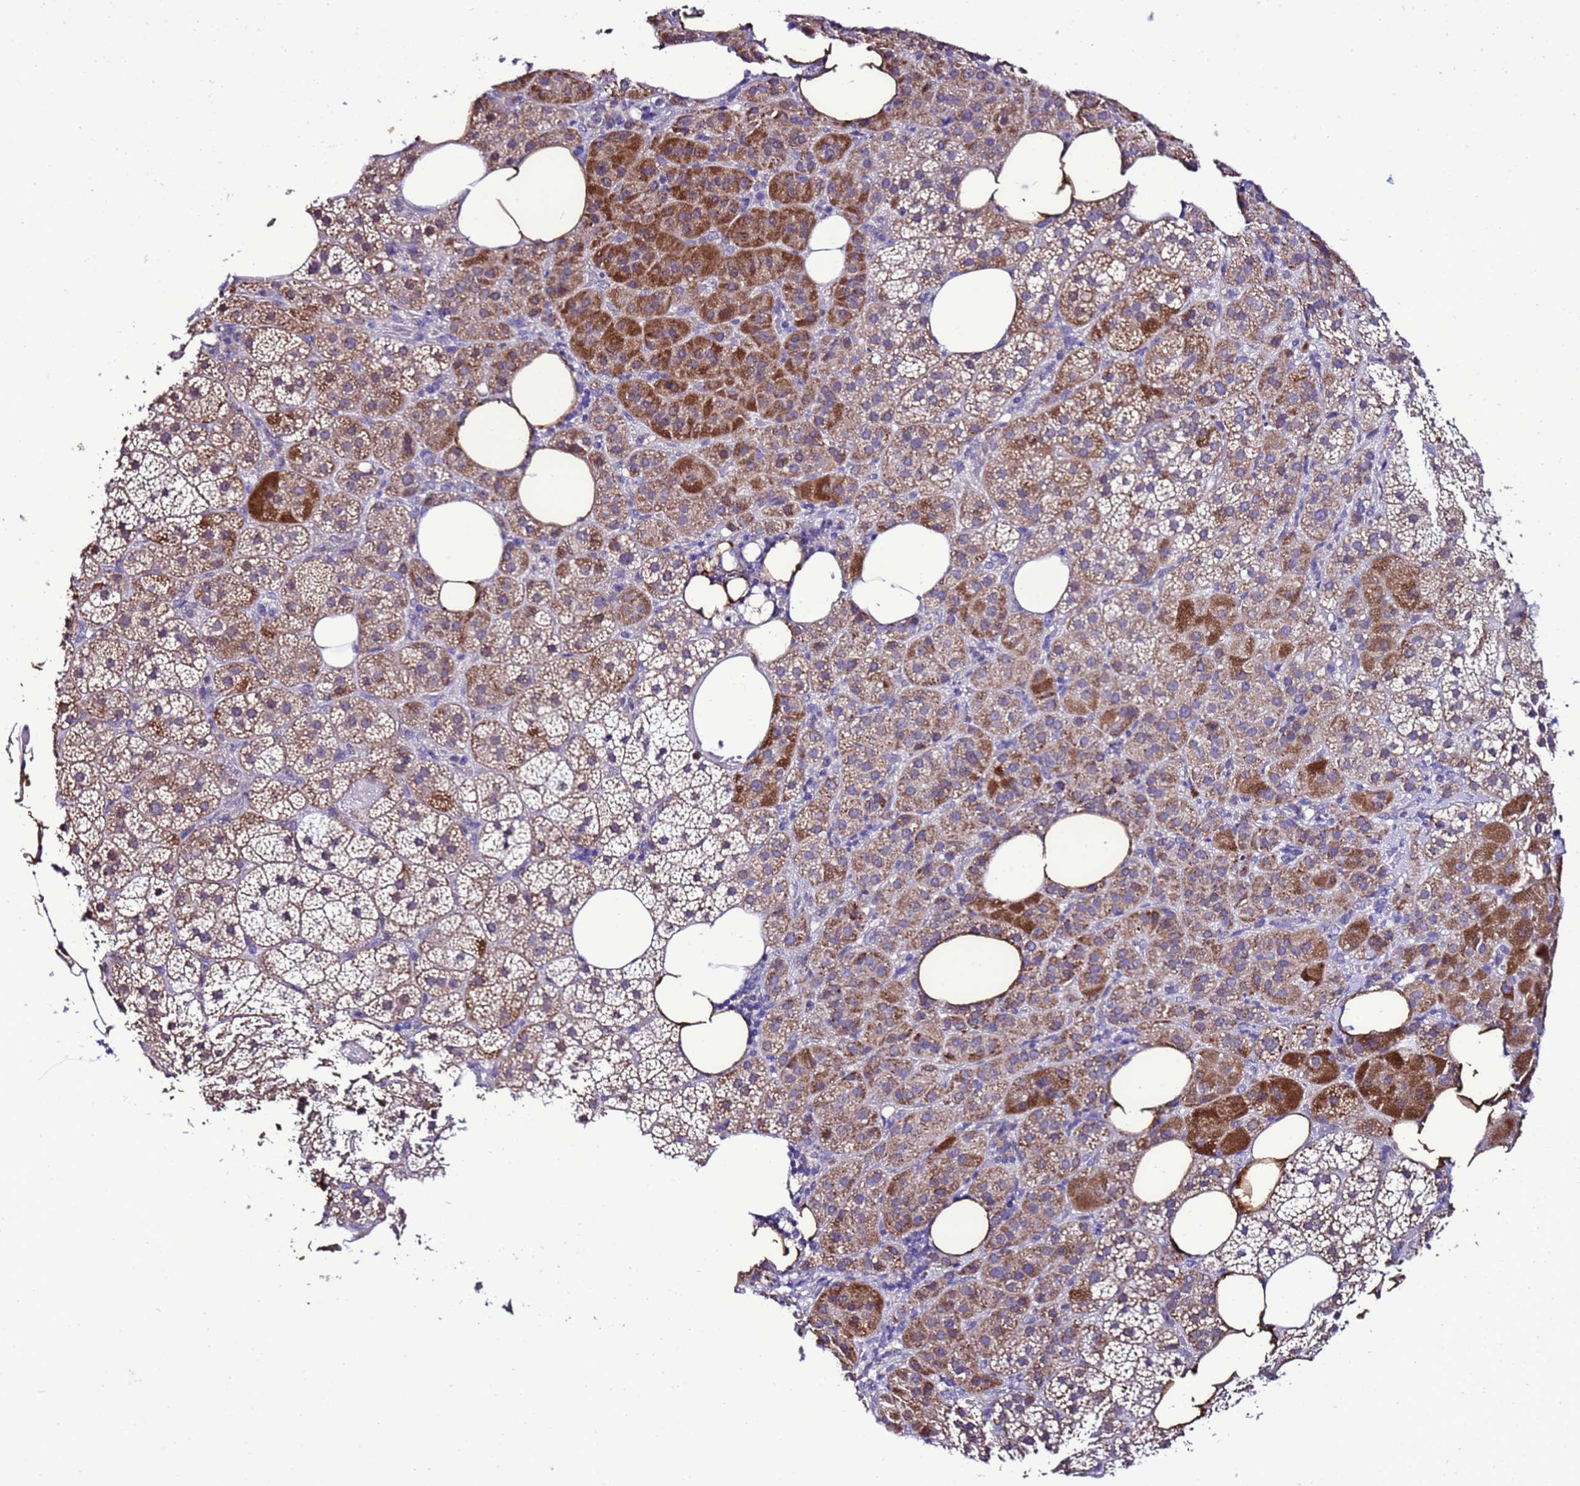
{"staining": {"intensity": "strong", "quantity": "25%-75%", "location": "cytoplasmic/membranous"}, "tissue": "adrenal gland", "cell_type": "Glandular cells", "image_type": "normal", "snomed": [{"axis": "morphology", "description": "Normal tissue, NOS"}, {"axis": "topography", "description": "Adrenal gland"}], "caption": "A high-resolution image shows immunohistochemistry staining of benign adrenal gland, which demonstrates strong cytoplasmic/membranous expression in about 25%-75% of glandular cells.", "gene": "DPH6", "patient": {"sex": "female", "age": 59}}